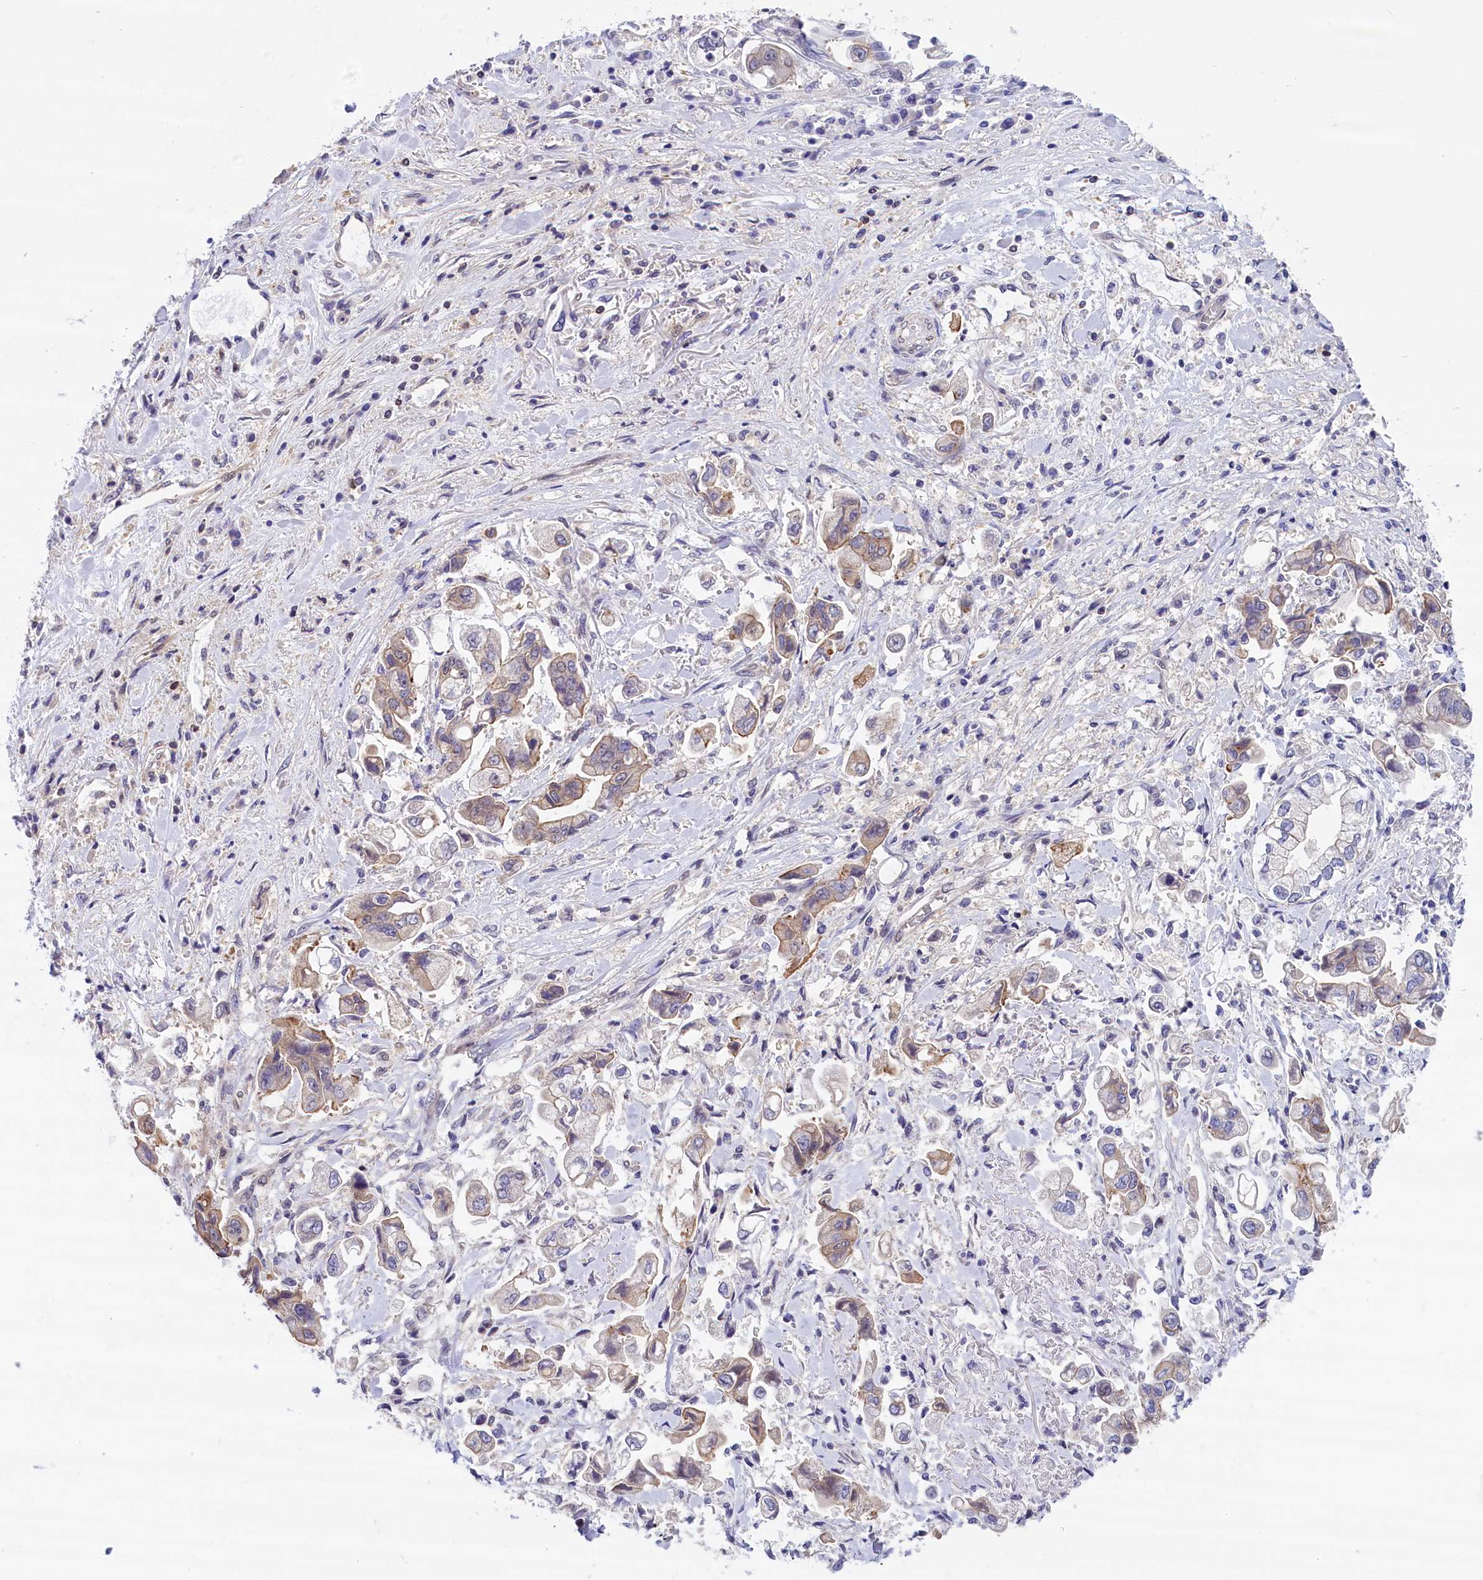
{"staining": {"intensity": "weak", "quantity": "25%-75%", "location": "cytoplasmic/membranous"}, "tissue": "stomach cancer", "cell_type": "Tumor cells", "image_type": "cancer", "snomed": [{"axis": "morphology", "description": "Adenocarcinoma, NOS"}, {"axis": "topography", "description": "Stomach"}], "caption": "Human stomach cancer (adenocarcinoma) stained for a protein (brown) exhibits weak cytoplasmic/membranous positive positivity in approximately 25%-75% of tumor cells.", "gene": "TBCB", "patient": {"sex": "male", "age": 62}}